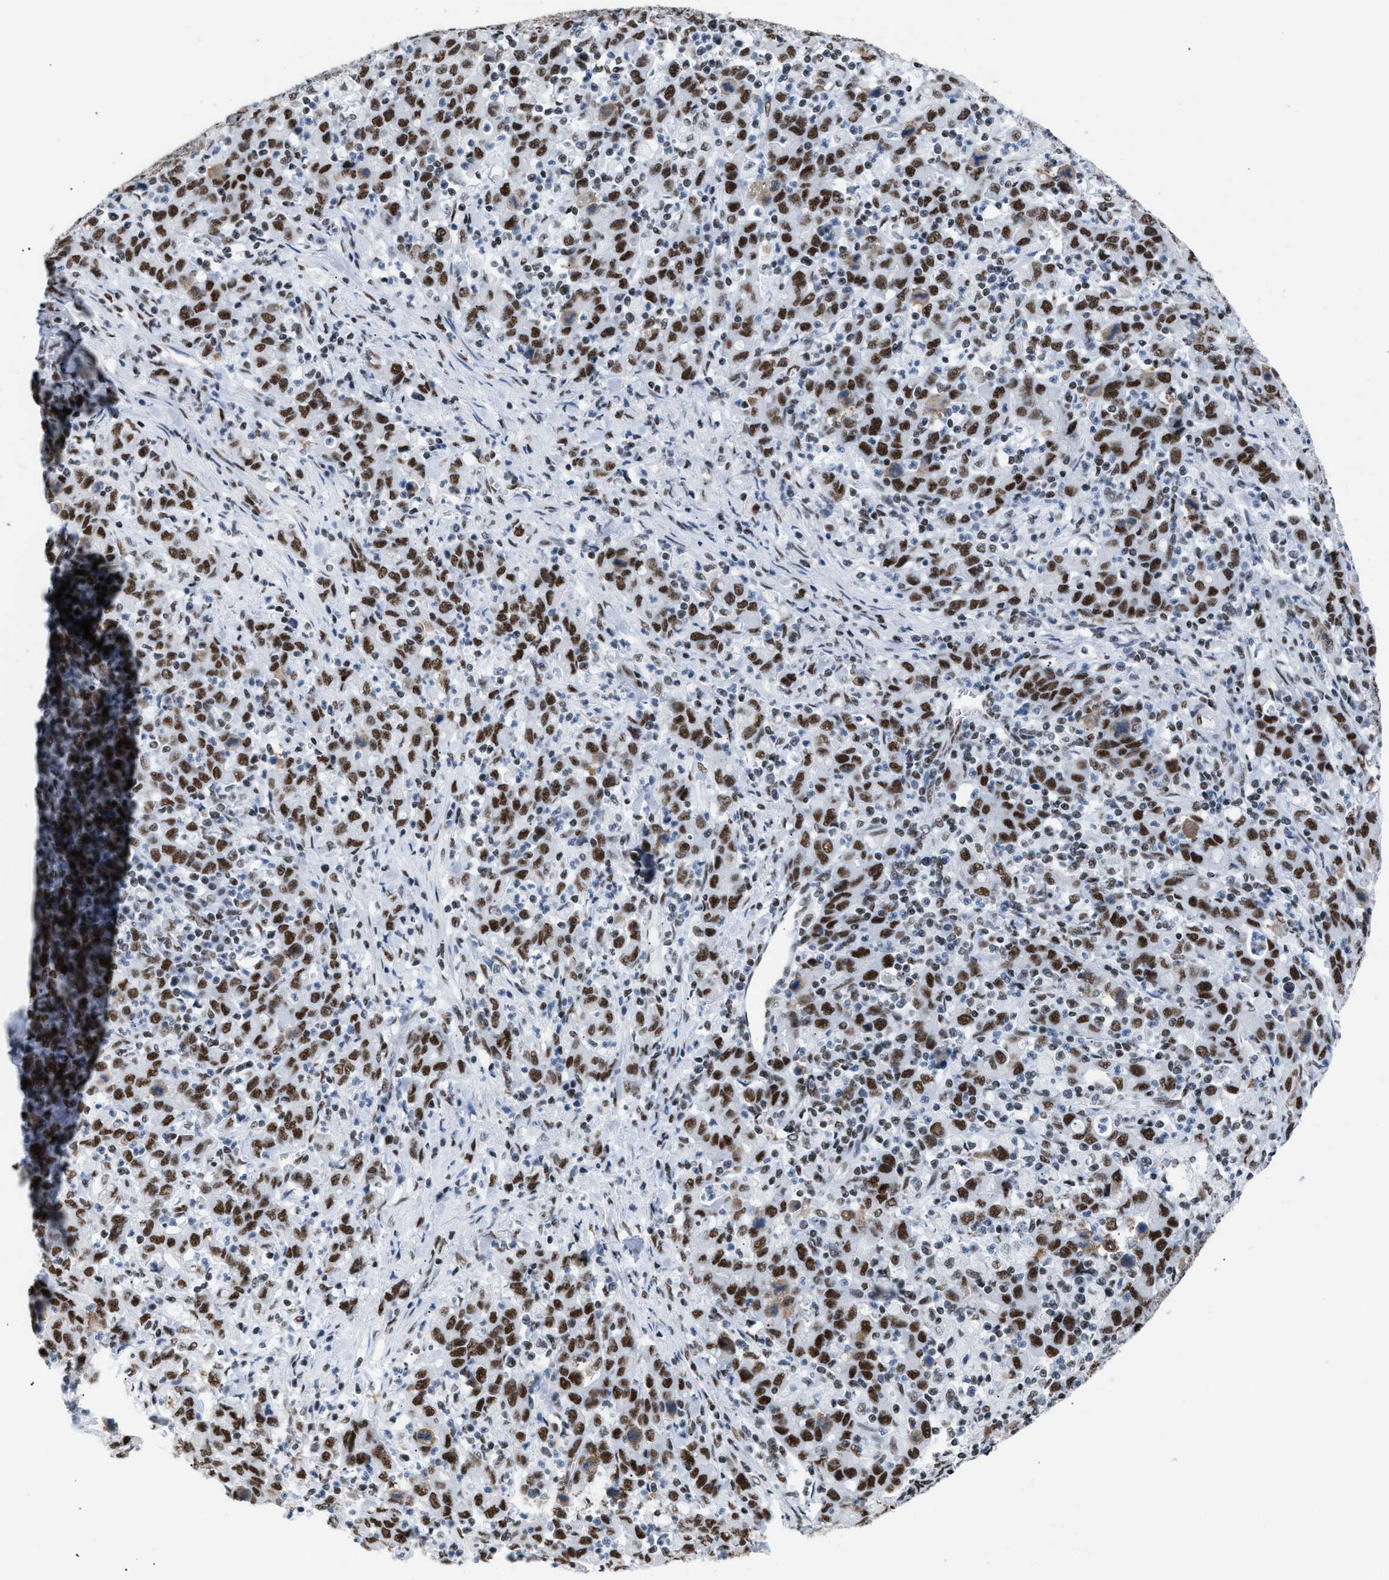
{"staining": {"intensity": "strong", "quantity": ">75%", "location": "nuclear"}, "tissue": "stomach cancer", "cell_type": "Tumor cells", "image_type": "cancer", "snomed": [{"axis": "morphology", "description": "Adenocarcinoma, NOS"}, {"axis": "topography", "description": "Stomach, upper"}], "caption": "Immunohistochemical staining of human stomach cancer displays strong nuclear protein staining in approximately >75% of tumor cells.", "gene": "CCAR2", "patient": {"sex": "male", "age": 69}}